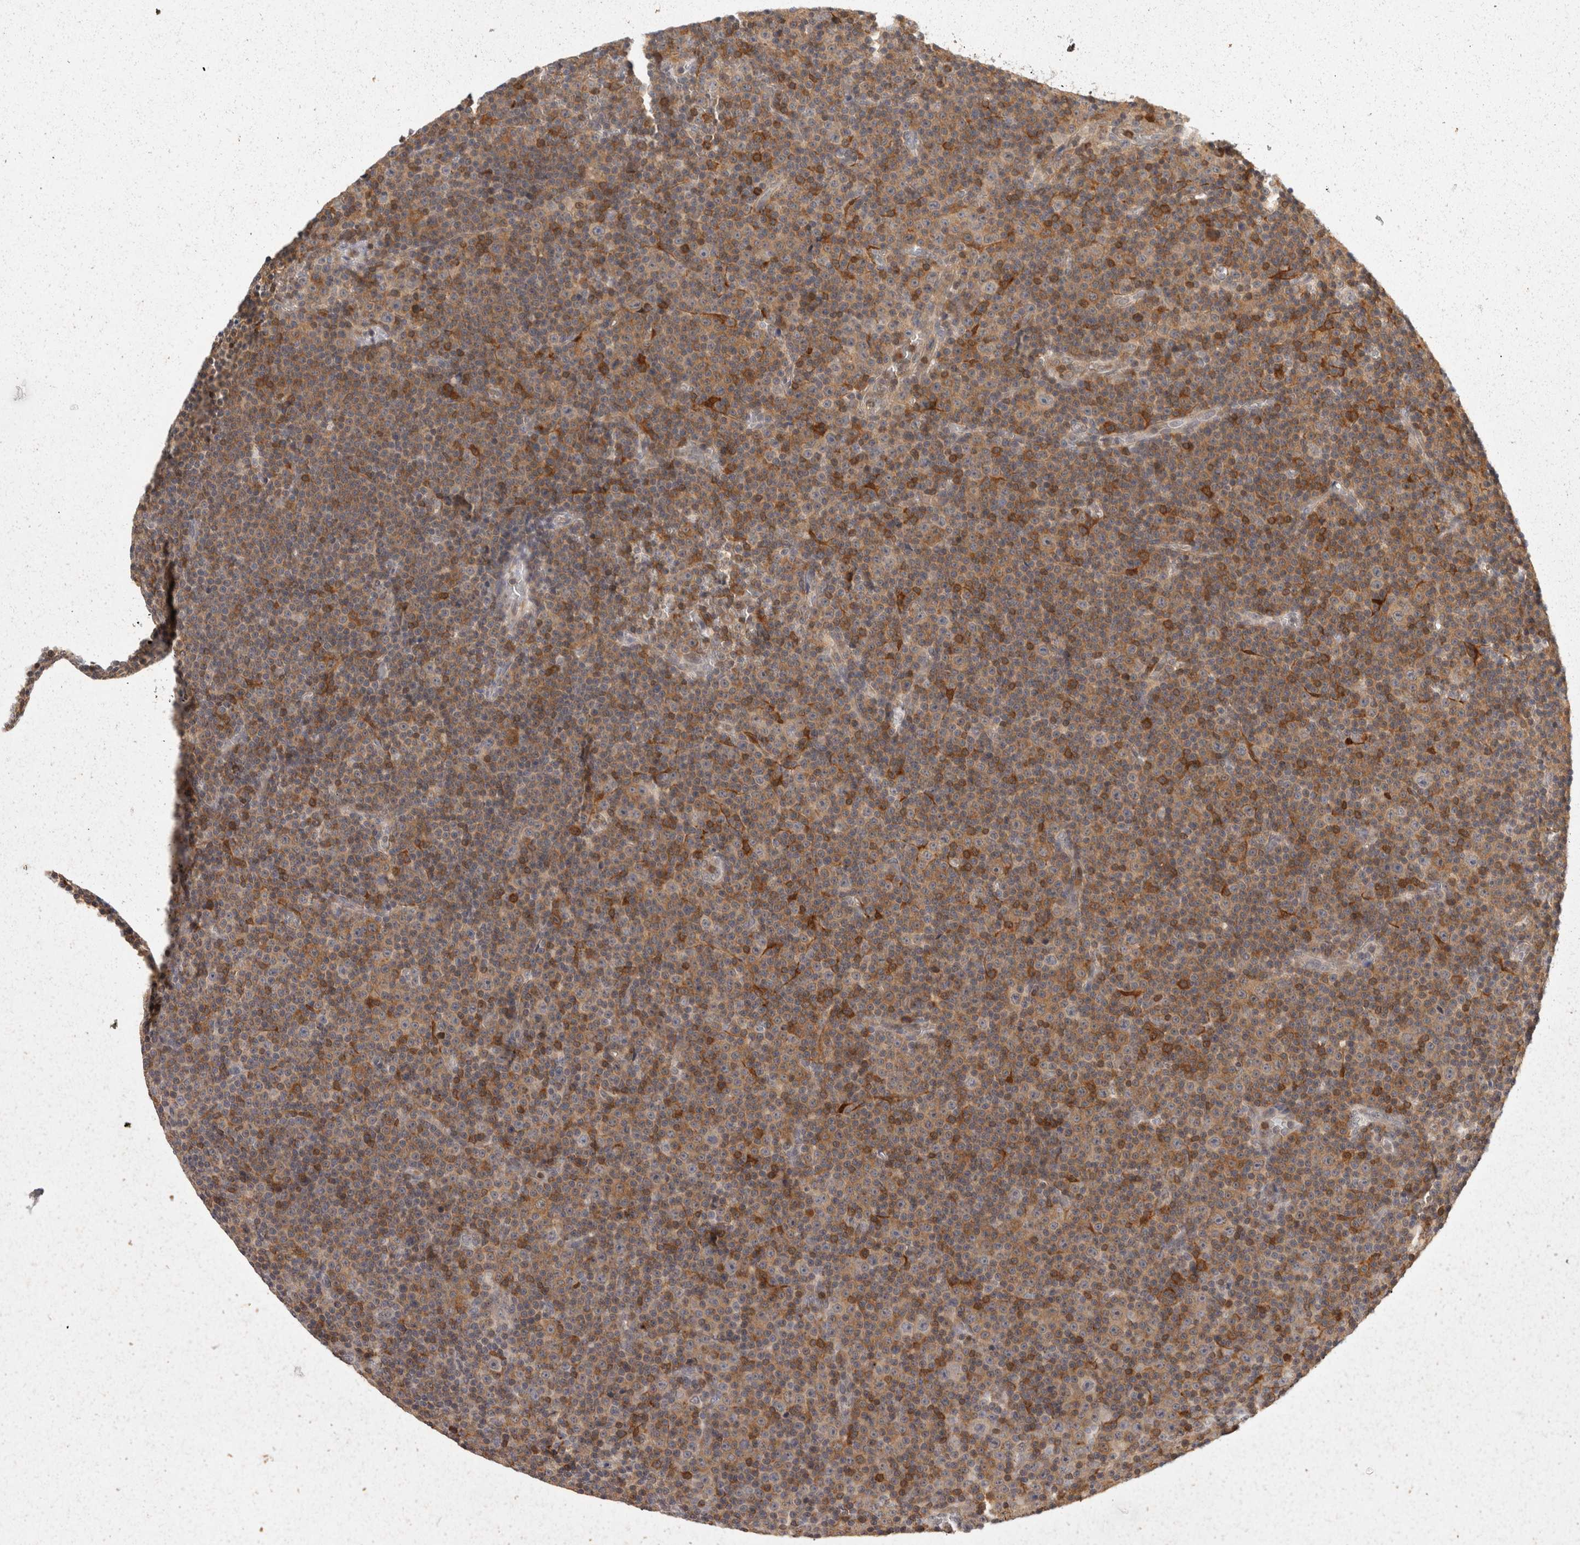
{"staining": {"intensity": "moderate", "quantity": "25%-75%", "location": "cytoplasmic/membranous"}, "tissue": "lymphoma", "cell_type": "Tumor cells", "image_type": "cancer", "snomed": [{"axis": "morphology", "description": "Malignant lymphoma, non-Hodgkin's type, Low grade"}, {"axis": "topography", "description": "Lymph node"}], "caption": "A brown stain shows moderate cytoplasmic/membranous positivity of a protein in human lymphoma tumor cells.", "gene": "ACAT2", "patient": {"sex": "female", "age": 67}}